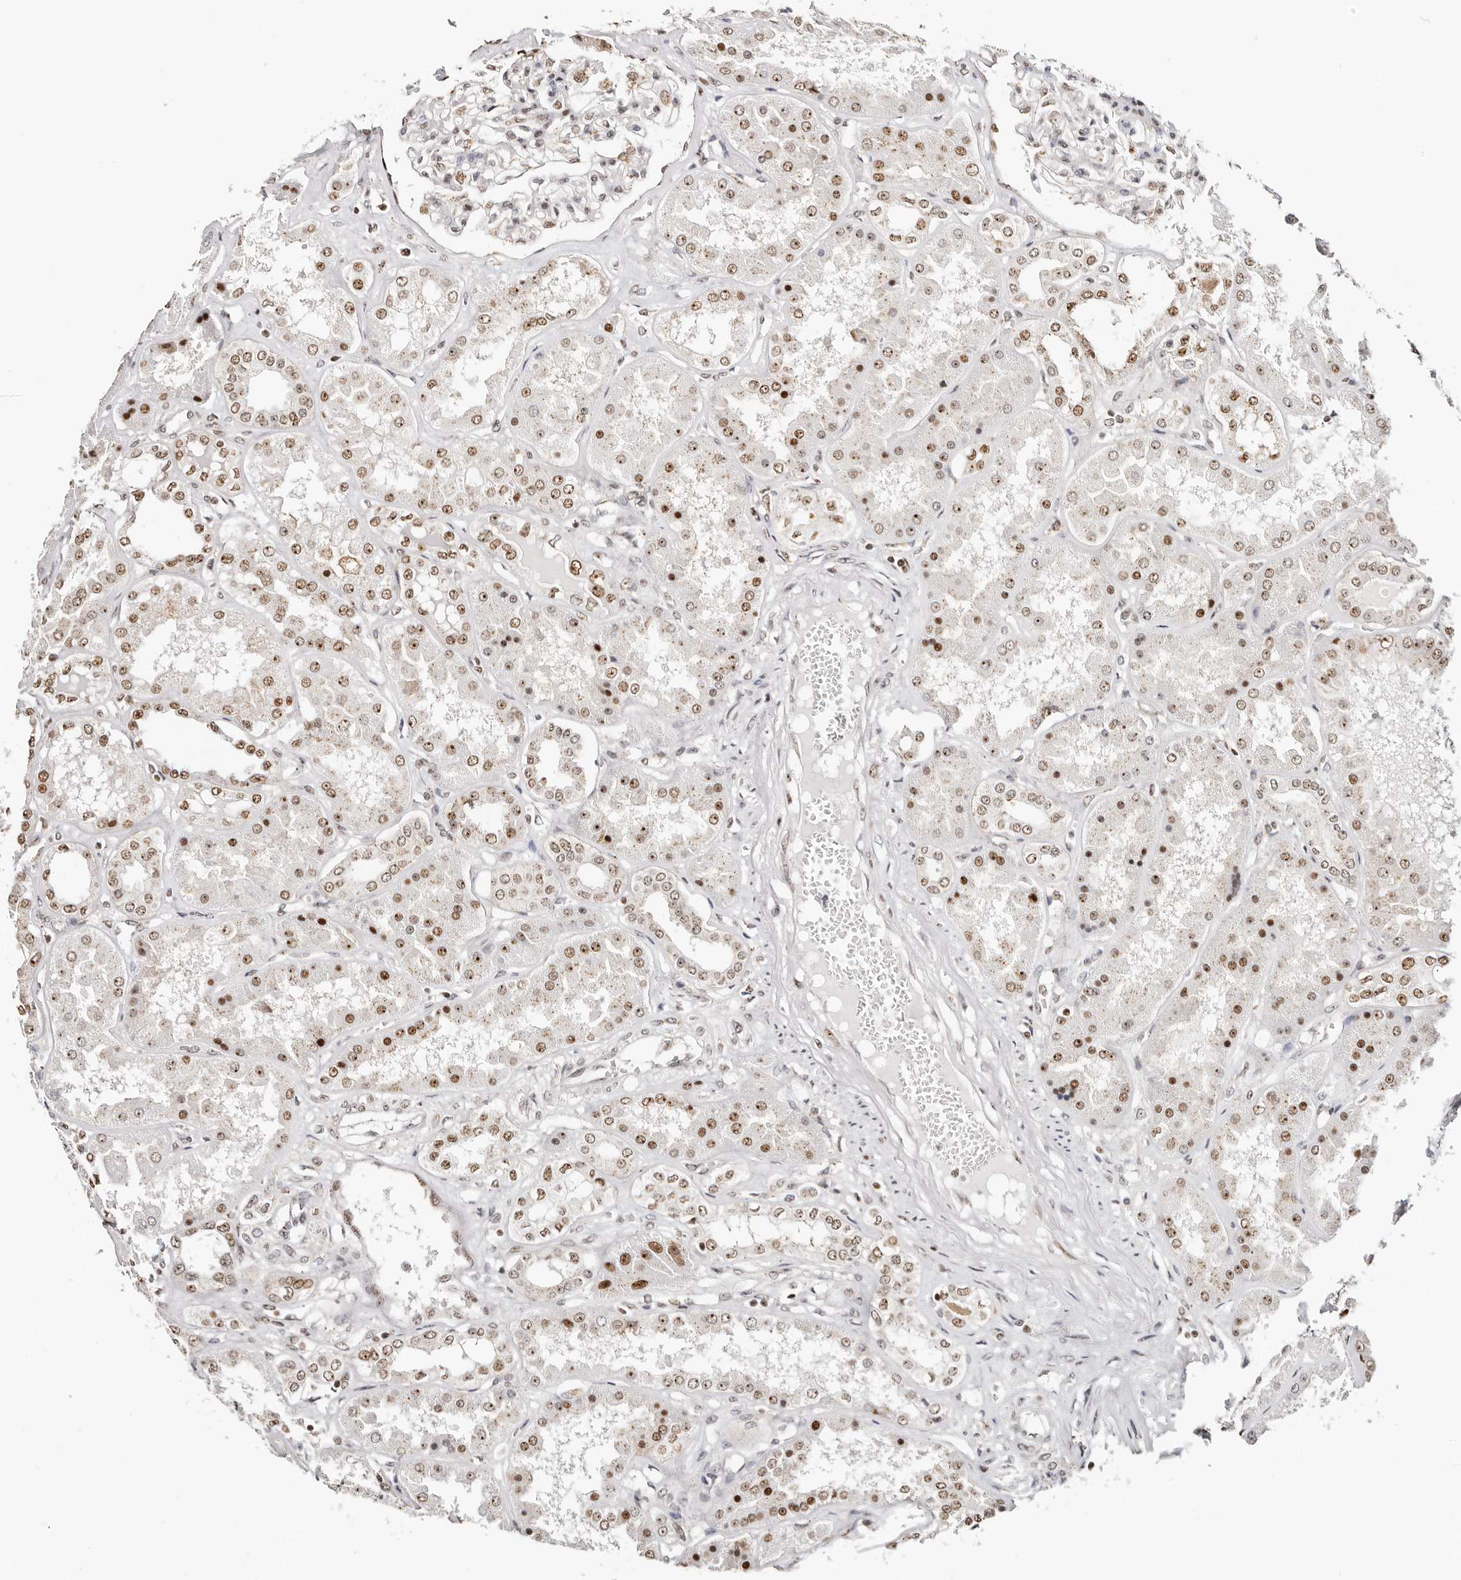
{"staining": {"intensity": "strong", "quantity": "25%-75%", "location": "nuclear"}, "tissue": "kidney", "cell_type": "Cells in glomeruli", "image_type": "normal", "snomed": [{"axis": "morphology", "description": "Normal tissue, NOS"}, {"axis": "topography", "description": "Kidney"}], "caption": "Immunohistochemistry (IHC) image of unremarkable kidney: human kidney stained using IHC demonstrates high levels of strong protein expression localized specifically in the nuclear of cells in glomeruli, appearing as a nuclear brown color.", "gene": "IQGAP3", "patient": {"sex": "female", "age": 56}}